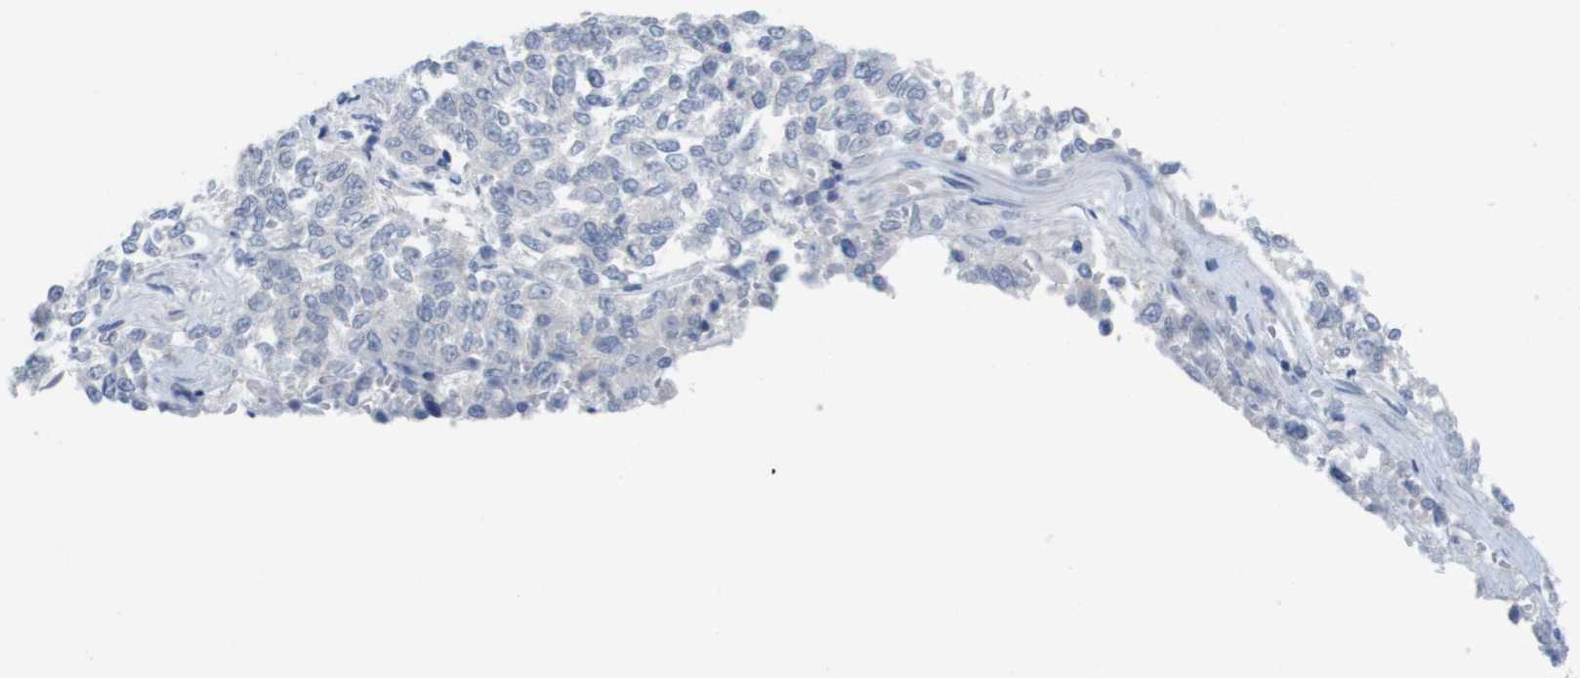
{"staining": {"intensity": "negative", "quantity": "none", "location": "none"}, "tissue": "lung cancer", "cell_type": "Tumor cells", "image_type": "cancer", "snomed": [{"axis": "morphology", "description": "Adenocarcinoma, NOS"}, {"axis": "topography", "description": "Lung"}], "caption": "High magnification brightfield microscopy of lung adenocarcinoma stained with DAB (3,3'-diaminobenzidine) (brown) and counterstained with hematoxylin (blue): tumor cells show no significant positivity.", "gene": "PDE4A", "patient": {"sex": "male", "age": 84}}